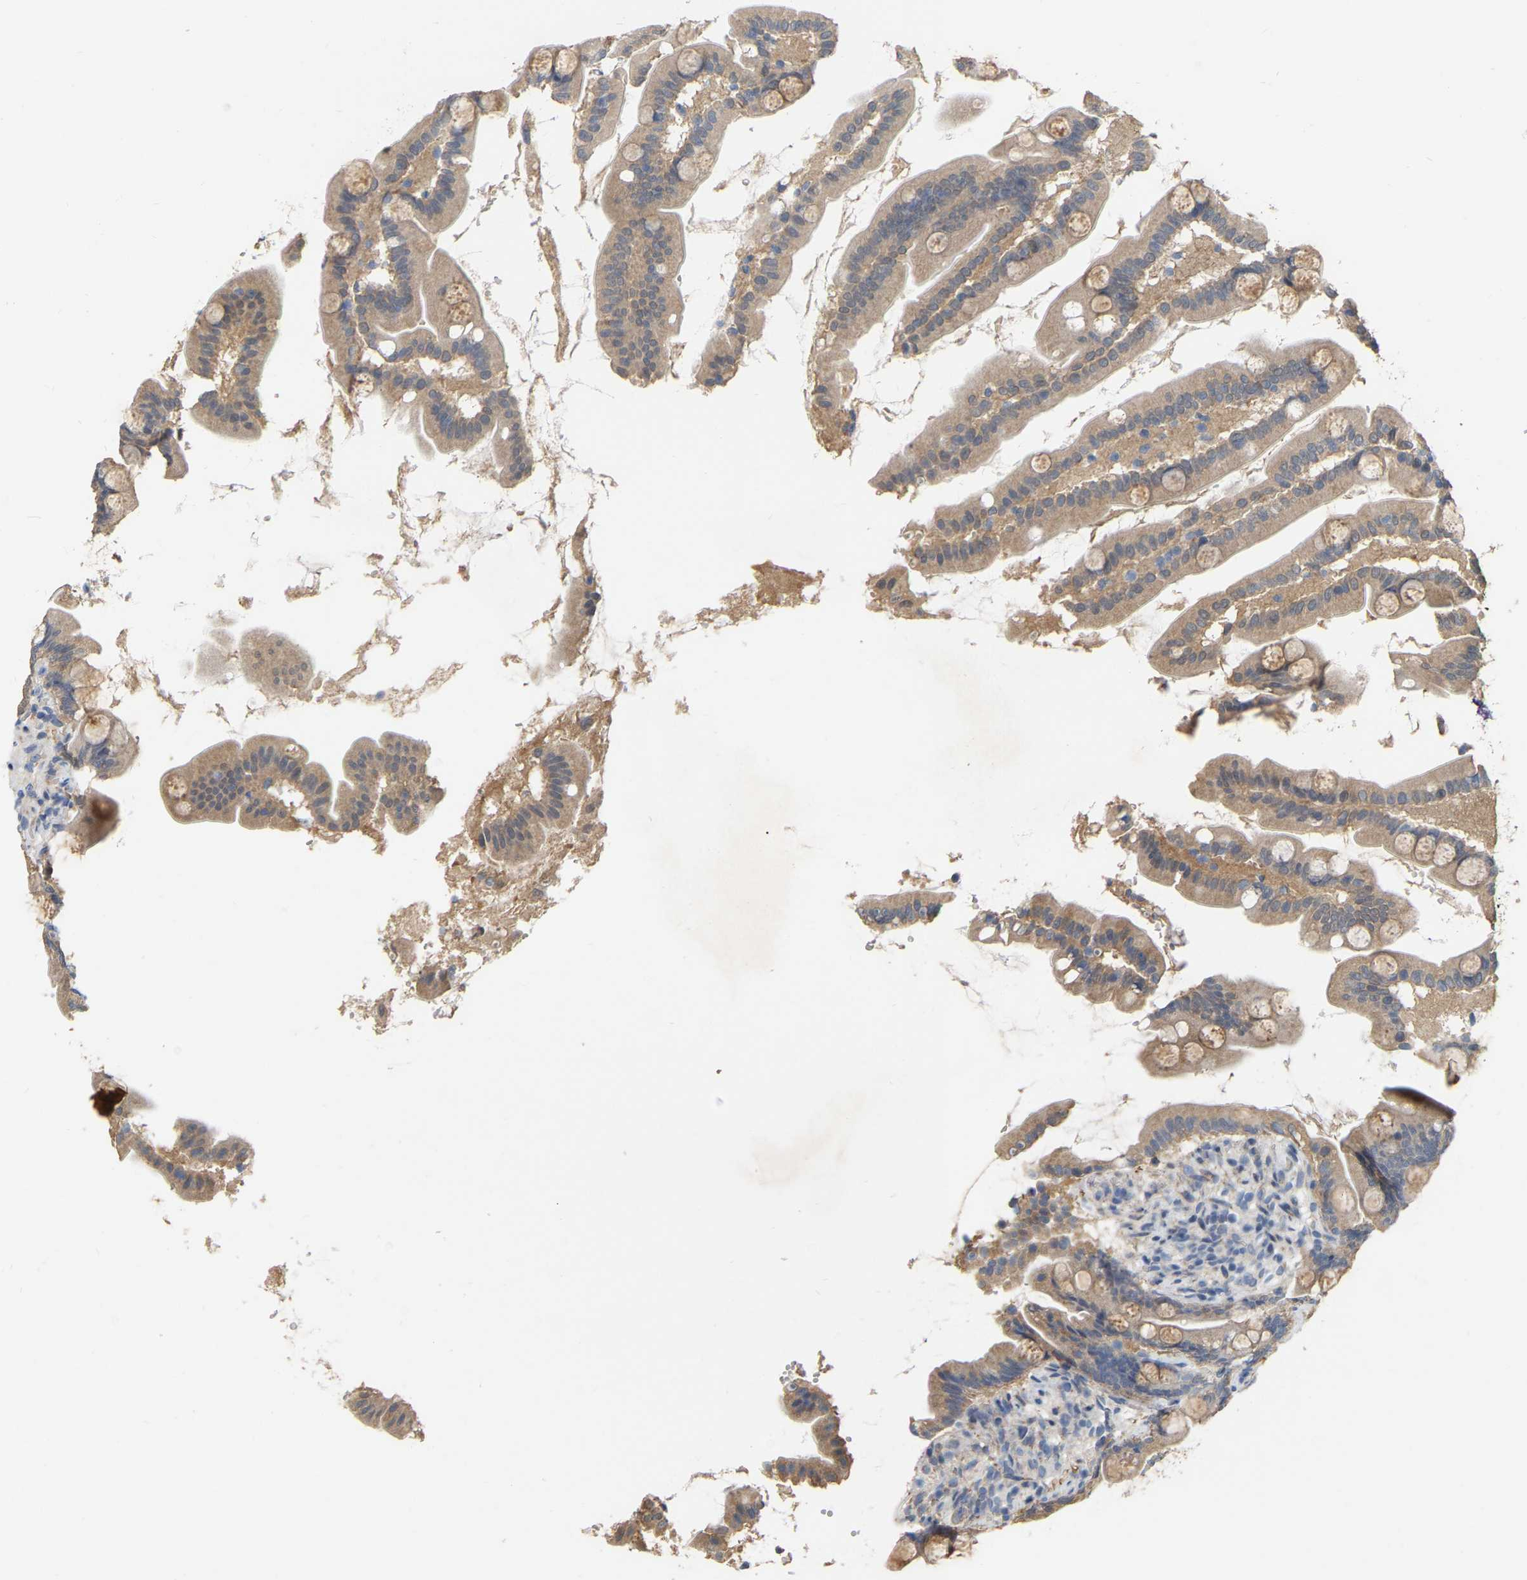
{"staining": {"intensity": "moderate", "quantity": ">75%", "location": "cytoplasmic/membranous"}, "tissue": "small intestine", "cell_type": "Glandular cells", "image_type": "normal", "snomed": [{"axis": "morphology", "description": "Normal tissue, NOS"}, {"axis": "topography", "description": "Small intestine"}], "caption": "Small intestine stained with a brown dye displays moderate cytoplasmic/membranous positive staining in about >75% of glandular cells.", "gene": "SSH1", "patient": {"sex": "female", "age": 56}}